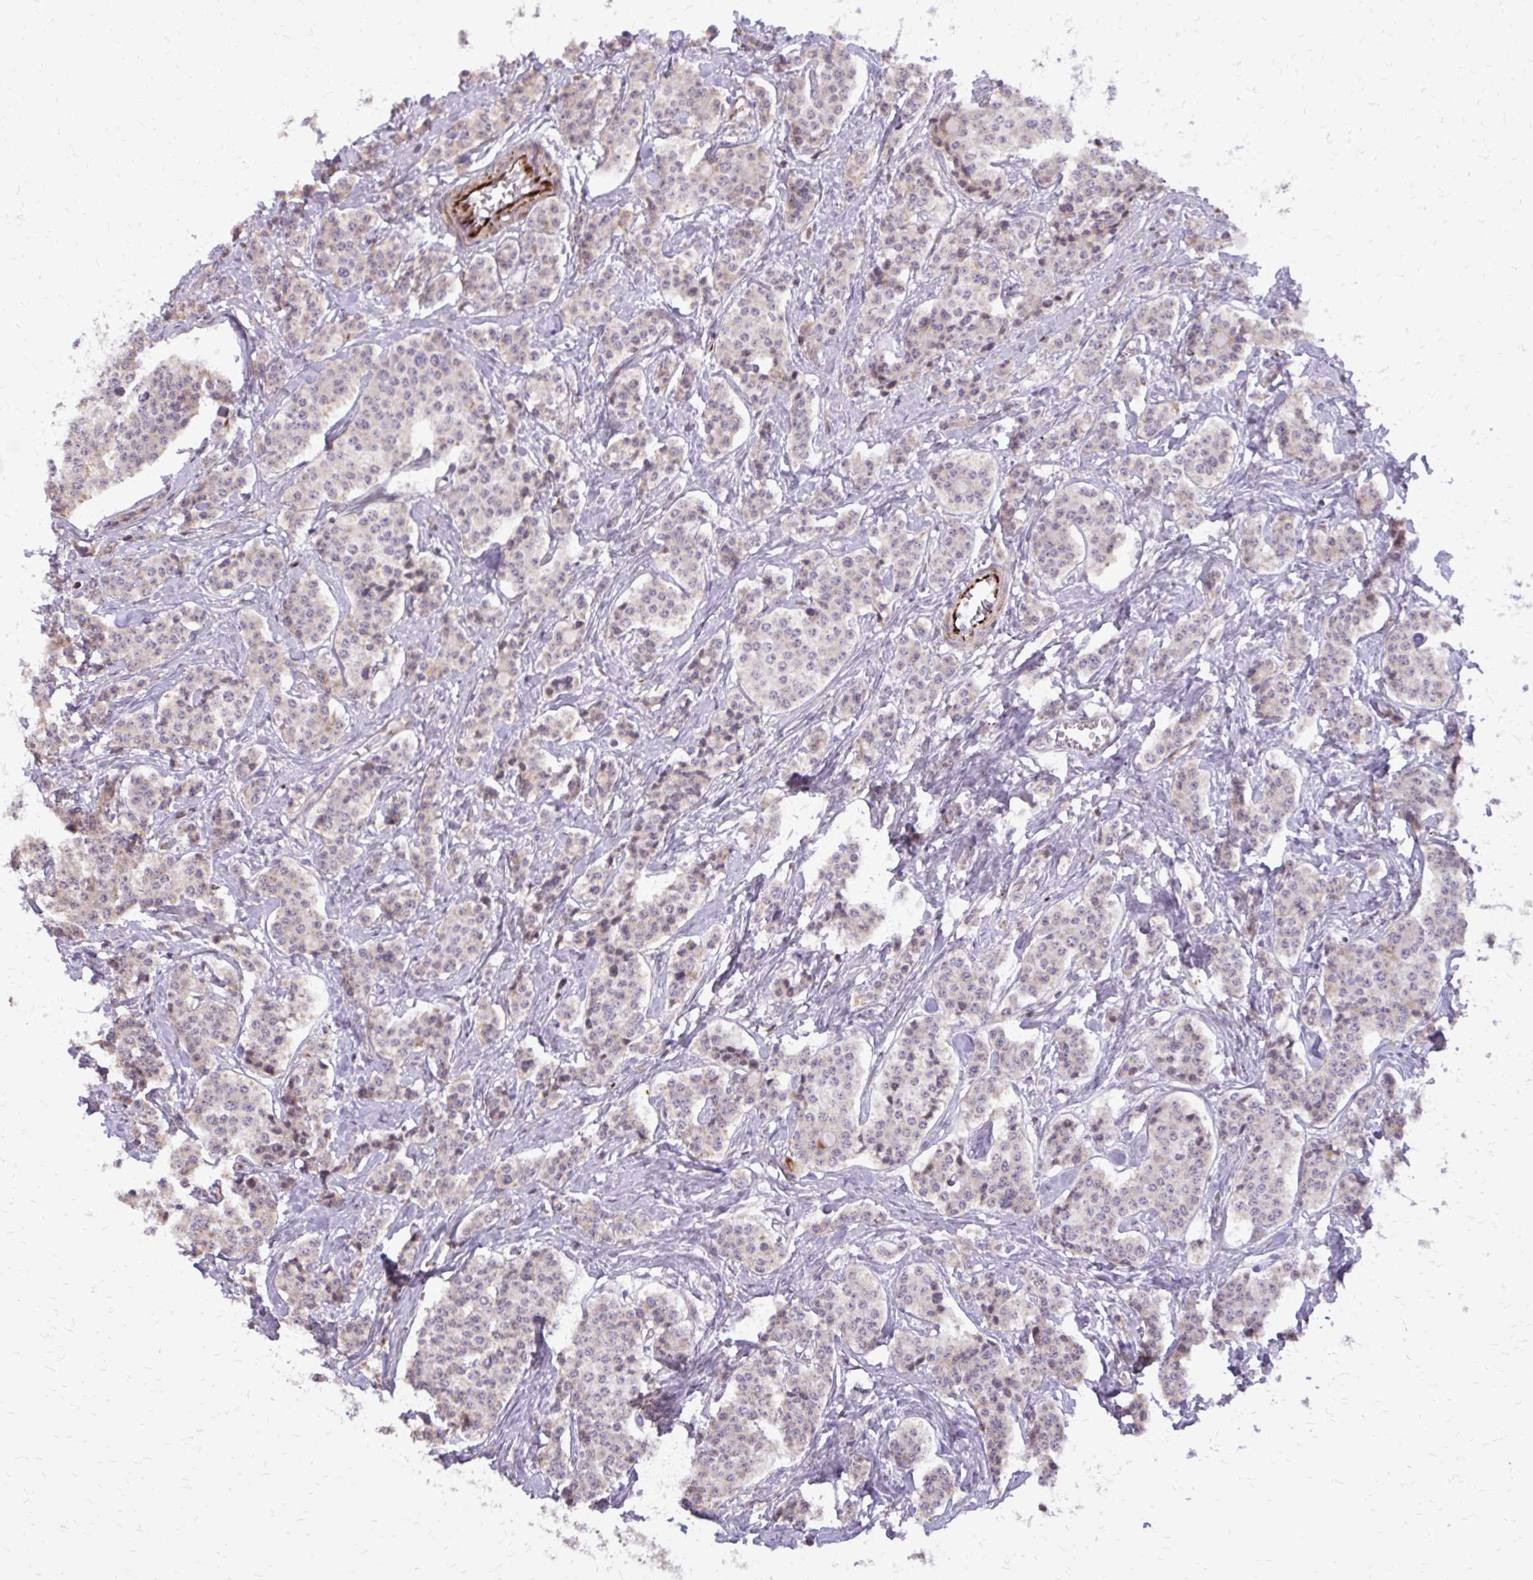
{"staining": {"intensity": "weak", "quantity": "<25%", "location": "cytoplasmic/membranous"}, "tissue": "carcinoid", "cell_type": "Tumor cells", "image_type": "cancer", "snomed": [{"axis": "morphology", "description": "Carcinoid, malignant, NOS"}, {"axis": "topography", "description": "Small intestine"}], "caption": "Tumor cells are negative for protein expression in human malignant carcinoid. (Stains: DAB immunohistochemistry with hematoxylin counter stain, Microscopy: brightfield microscopy at high magnification).", "gene": "ABCC3", "patient": {"sex": "female", "age": 64}}